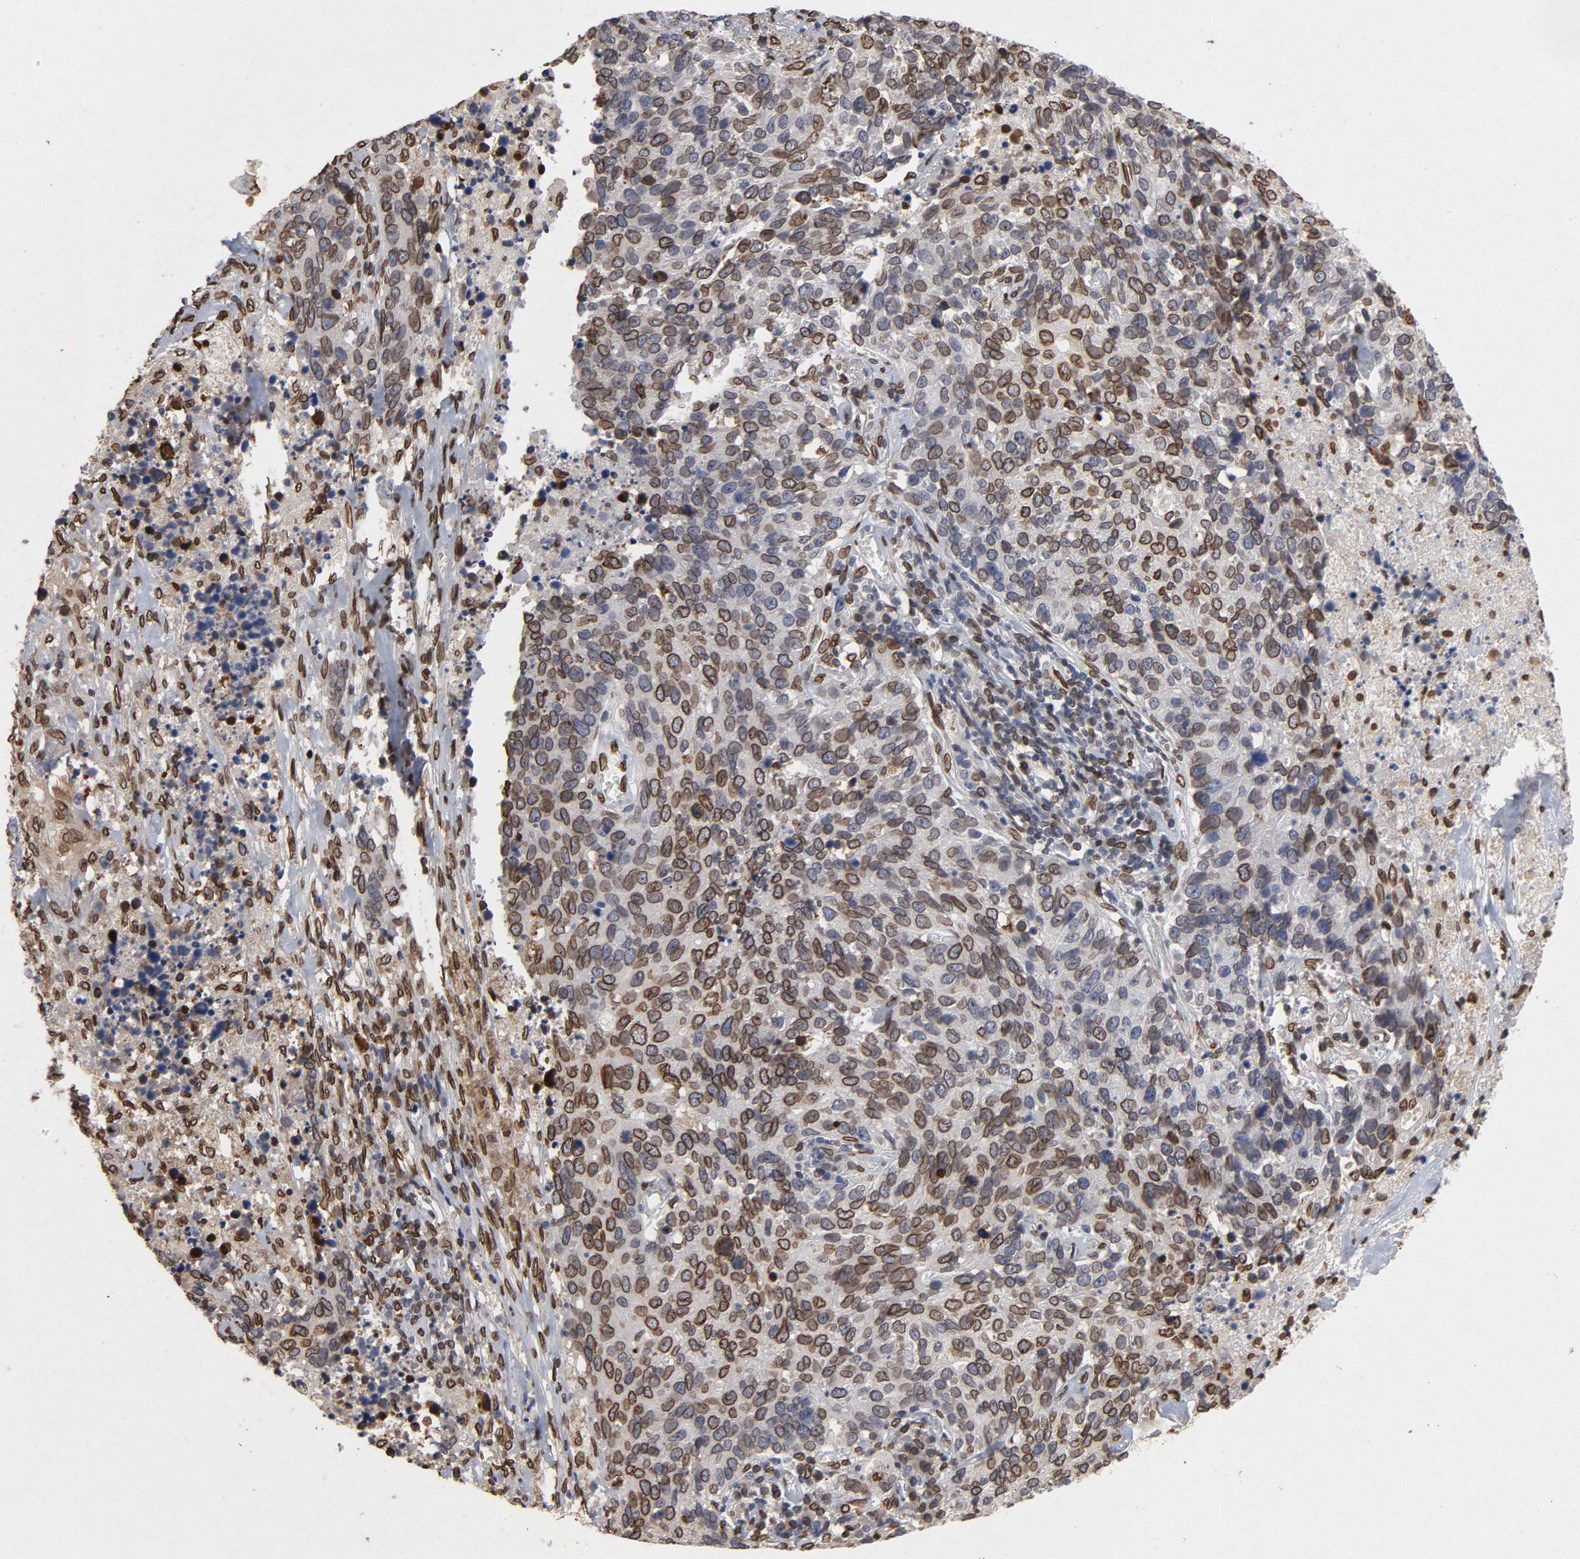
{"staining": {"intensity": "strong", "quantity": "25%-75%", "location": "cytoplasmic/membranous,nuclear"}, "tissue": "lung cancer", "cell_type": "Tumor cells", "image_type": "cancer", "snomed": [{"axis": "morphology", "description": "Neoplasm, malignant, NOS"}, {"axis": "topography", "description": "Lung"}], "caption": "Lung cancer stained with a protein marker demonstrates strong staining in tumor cells.", "gene": "LMNA", "patient": {"sex": "female", "age": 76}}